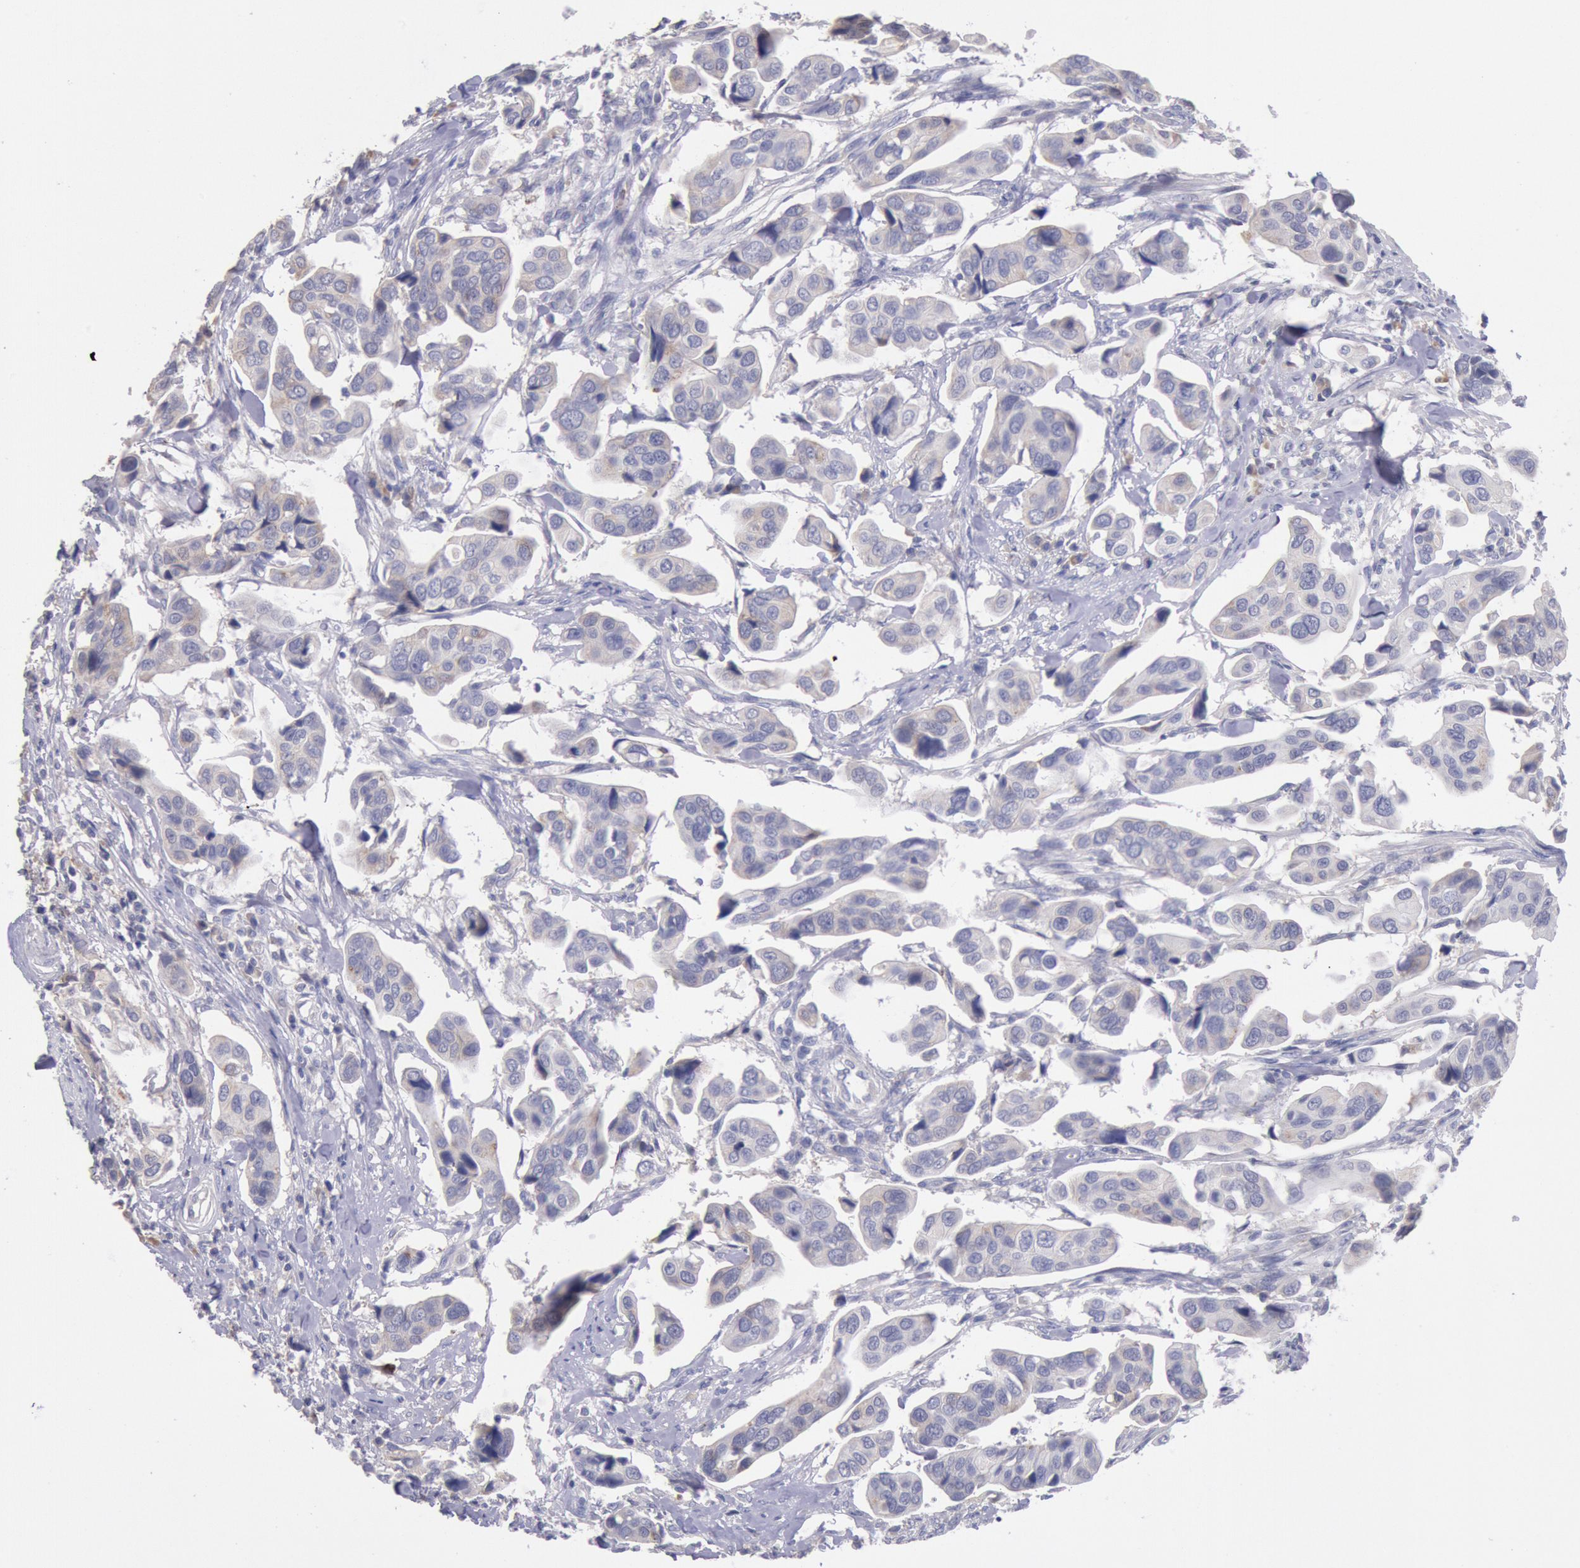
{"staining": {"intensity": "negative", "quantity": "none", "location": "none"}, "tissue": "urothelial cancer", "cell_type": "Tumor cells", "image_type": "cancer", "snomed": [{"axis": "morphology", "description": "Adenocarcinoma, NOS"}, {"axis": "topography", "description": "Urinary bladder"}], "caption": "Immunohistochemistry image of human urothelial cancer stained for a protein (brown), which reveals no expression in tumor cells. (IHC, brightfield microscopy, high magnification).", "gene": "GAL3ST1", "patient": {"sex": "male", "age": 61}}